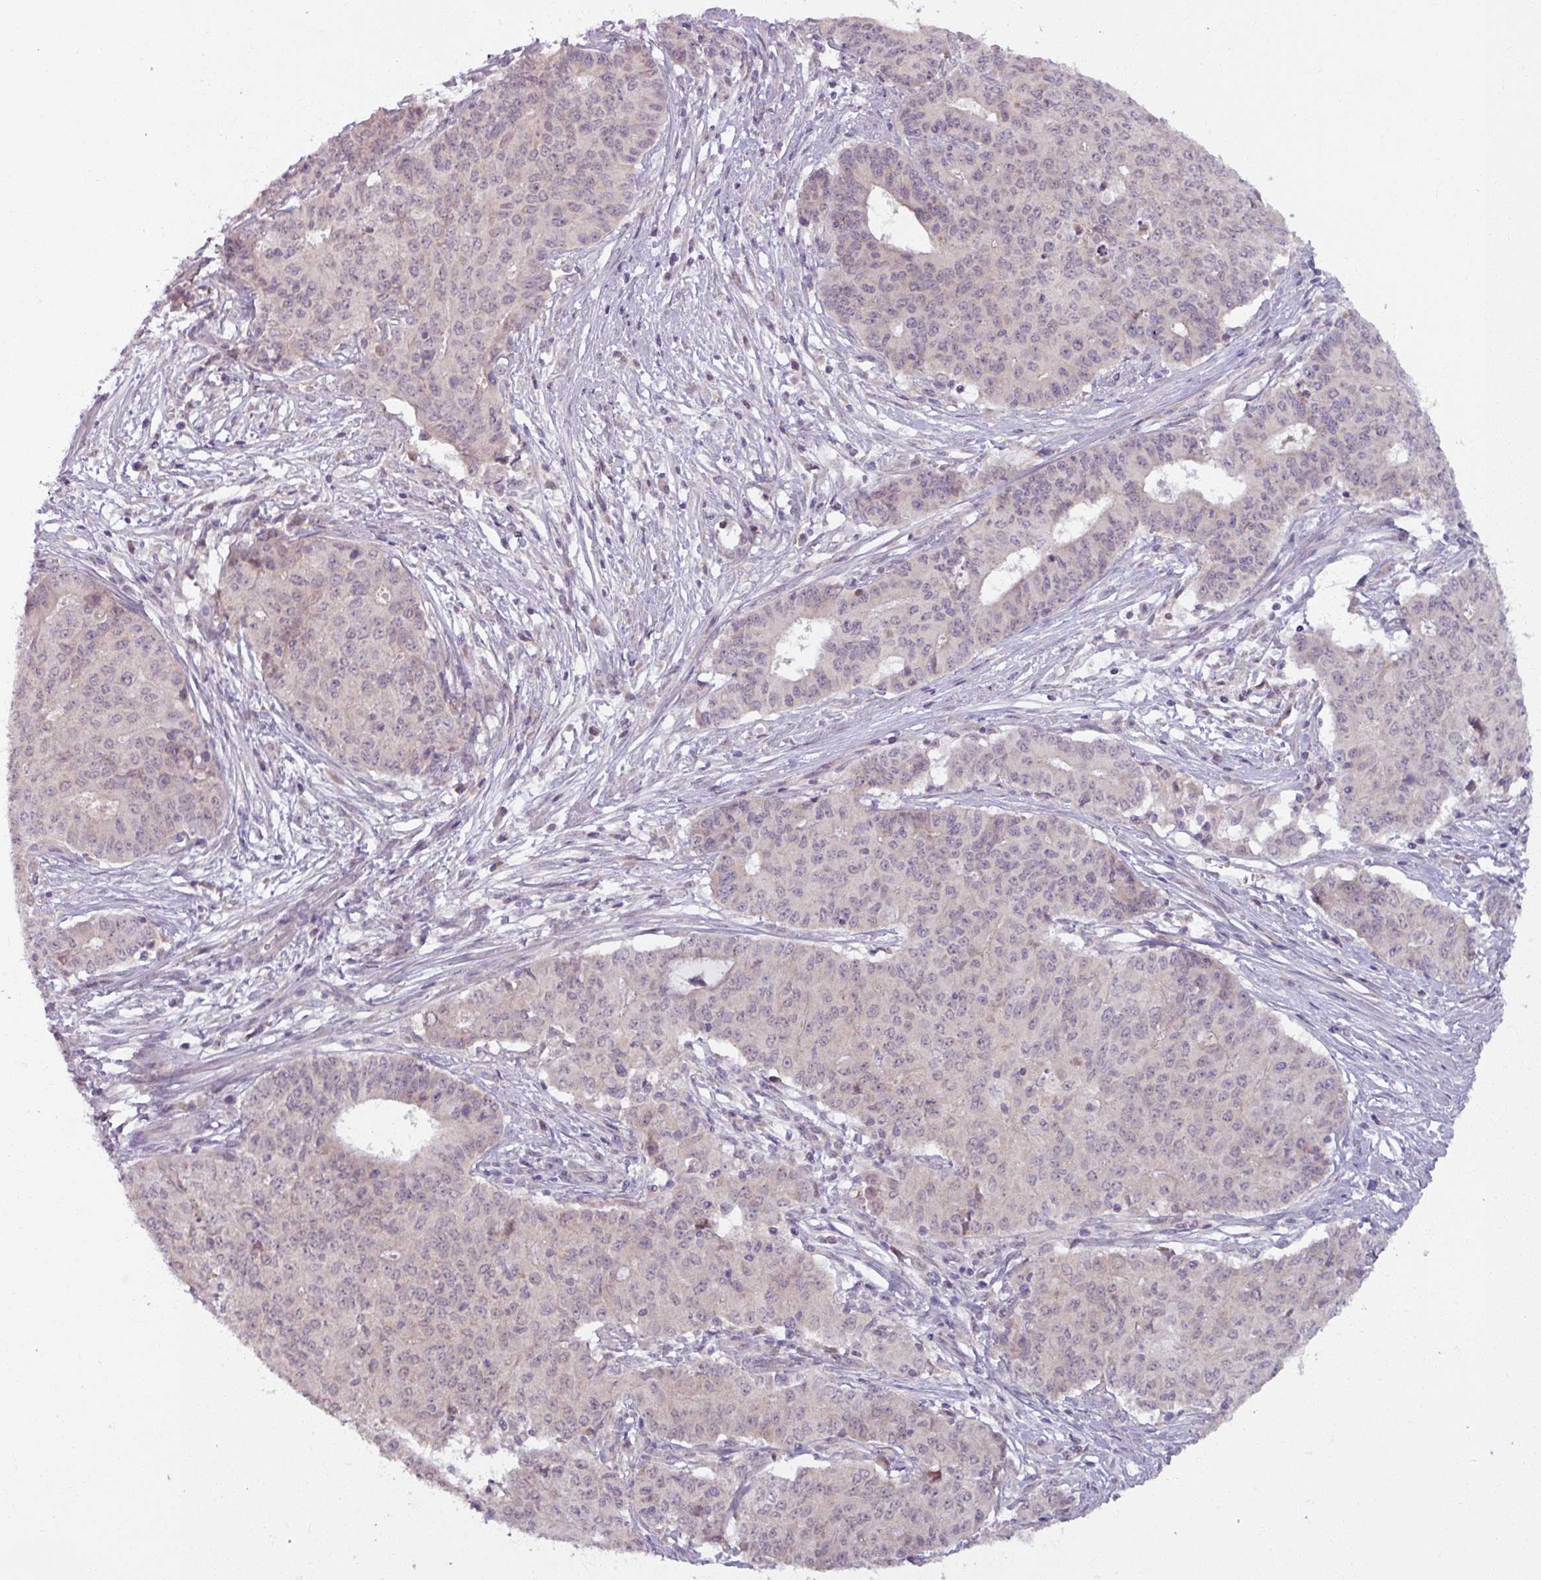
{"staining": {"intensity": "negative", "quantity": "none", "location": "none"}, "tissue": "endometrial cancer", "cell_type": "Tumor cells", "image_type": "cancer", "snomed": [{"axis": "morphology", "description": "Adenocarcinoma, NOS"}, {"axis": "topography", "description": "Endometrium"}], "caption": "Adenocarcinoma (endometrial) was stained to show a protein in brown. There is no significant staining in tumor cells. The staining is performed using DAB (3,3'-diaminobenzidine) brown chromogen with nuclei counter-stained in using hematoxylin.", "gene": "OGFOD3", "patient": {"sex": "female", "age": 59}}